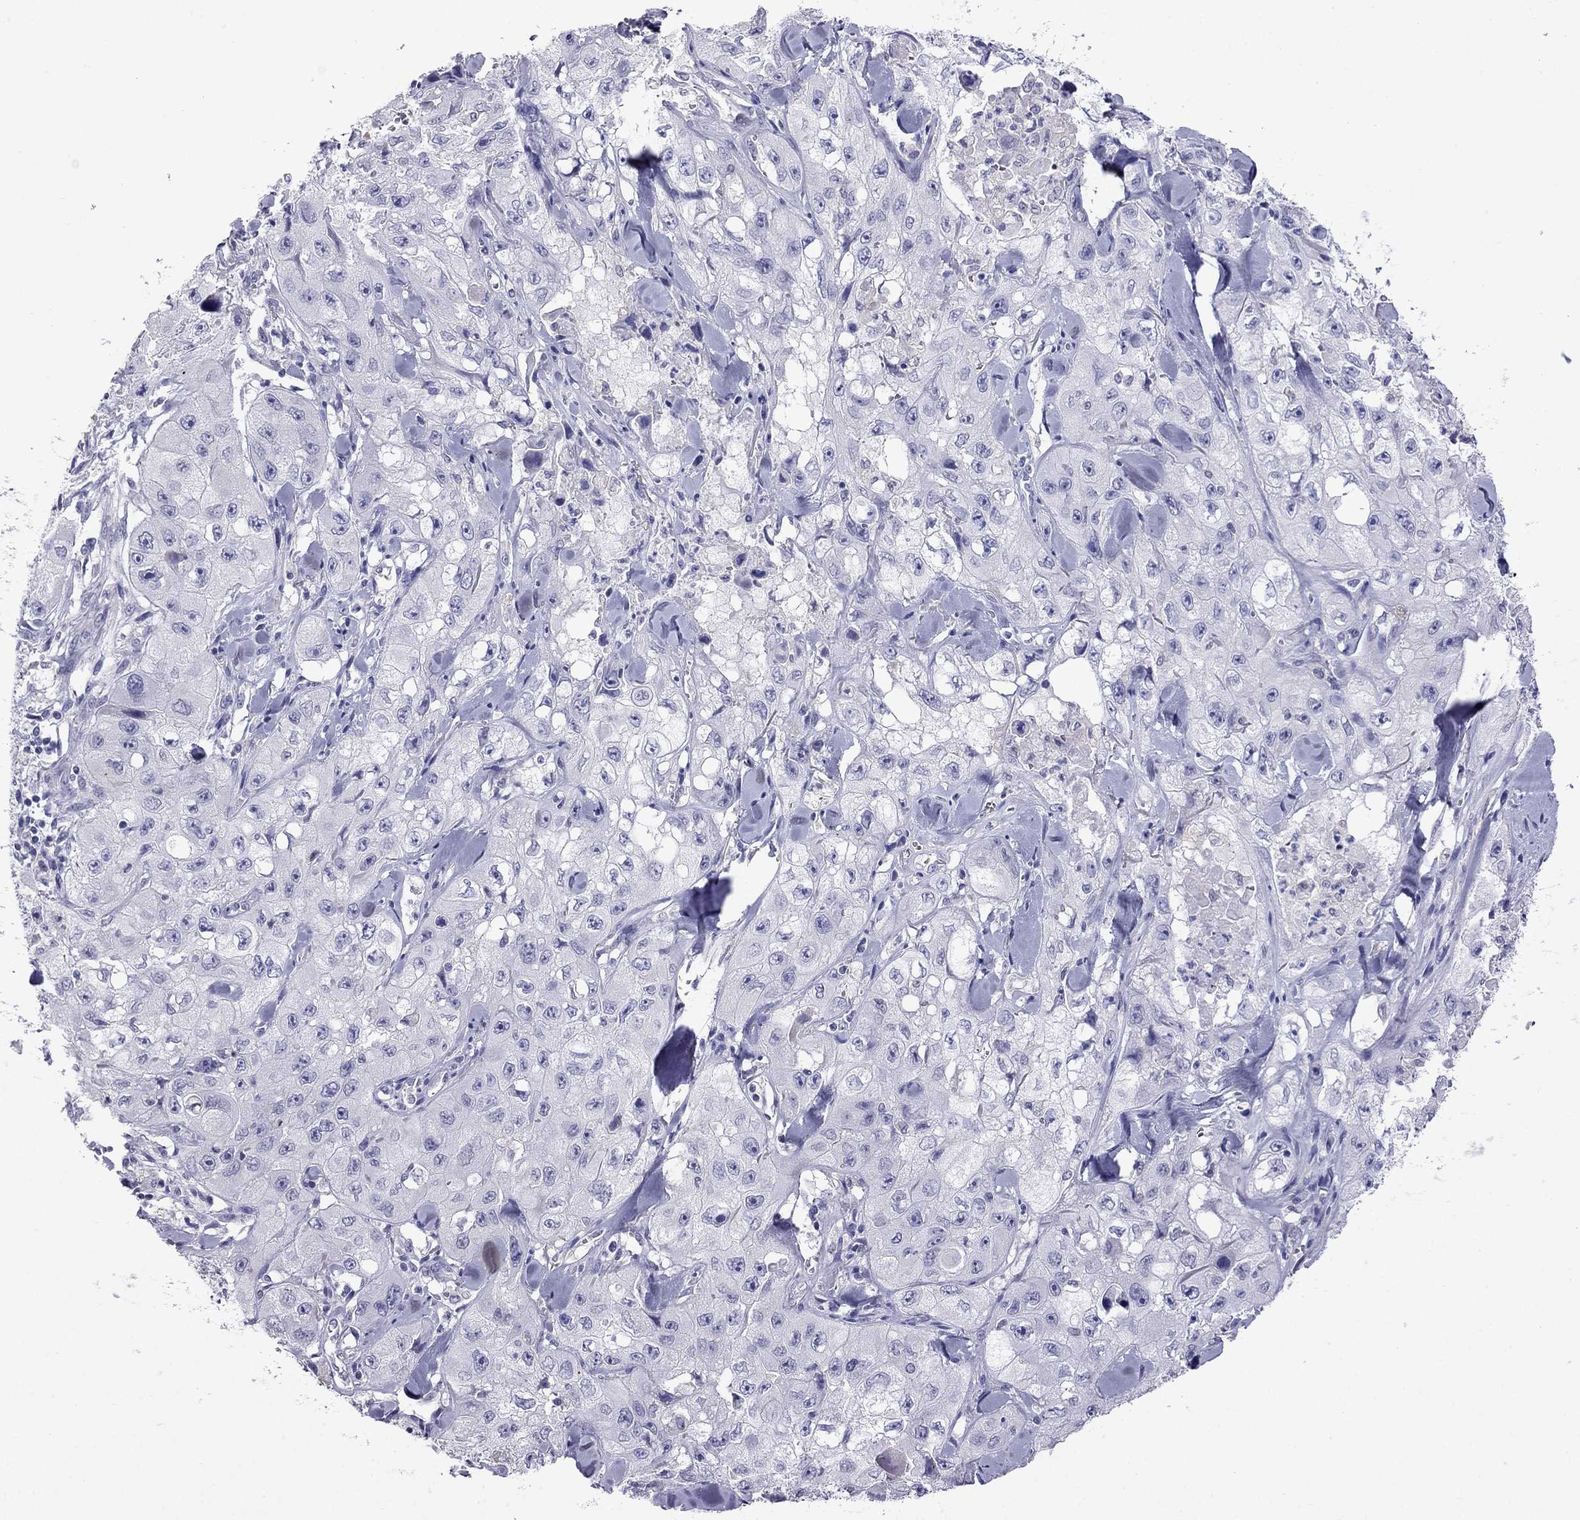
{"staining": {"intensity": "negative", "quantity": "none", "location": "none"}, "tissue": "skin cancer", "cell_type": "Tumor cells", "image_type": "cancer", "snomed": [{"axis": "morphology", "description": "Squamous cell carcinoma, NOS"}, {"axis": "topography", "description": "Skin"}, {"axis": "topography", "description": "Subcutis"}], "caption": "Skin squamous cell carcinoma was stained to show a protein in brown. There is no significant staining in tumor cells.", "gene": "SCNN1D", "patient": {"sex": "male", "age": 73}}